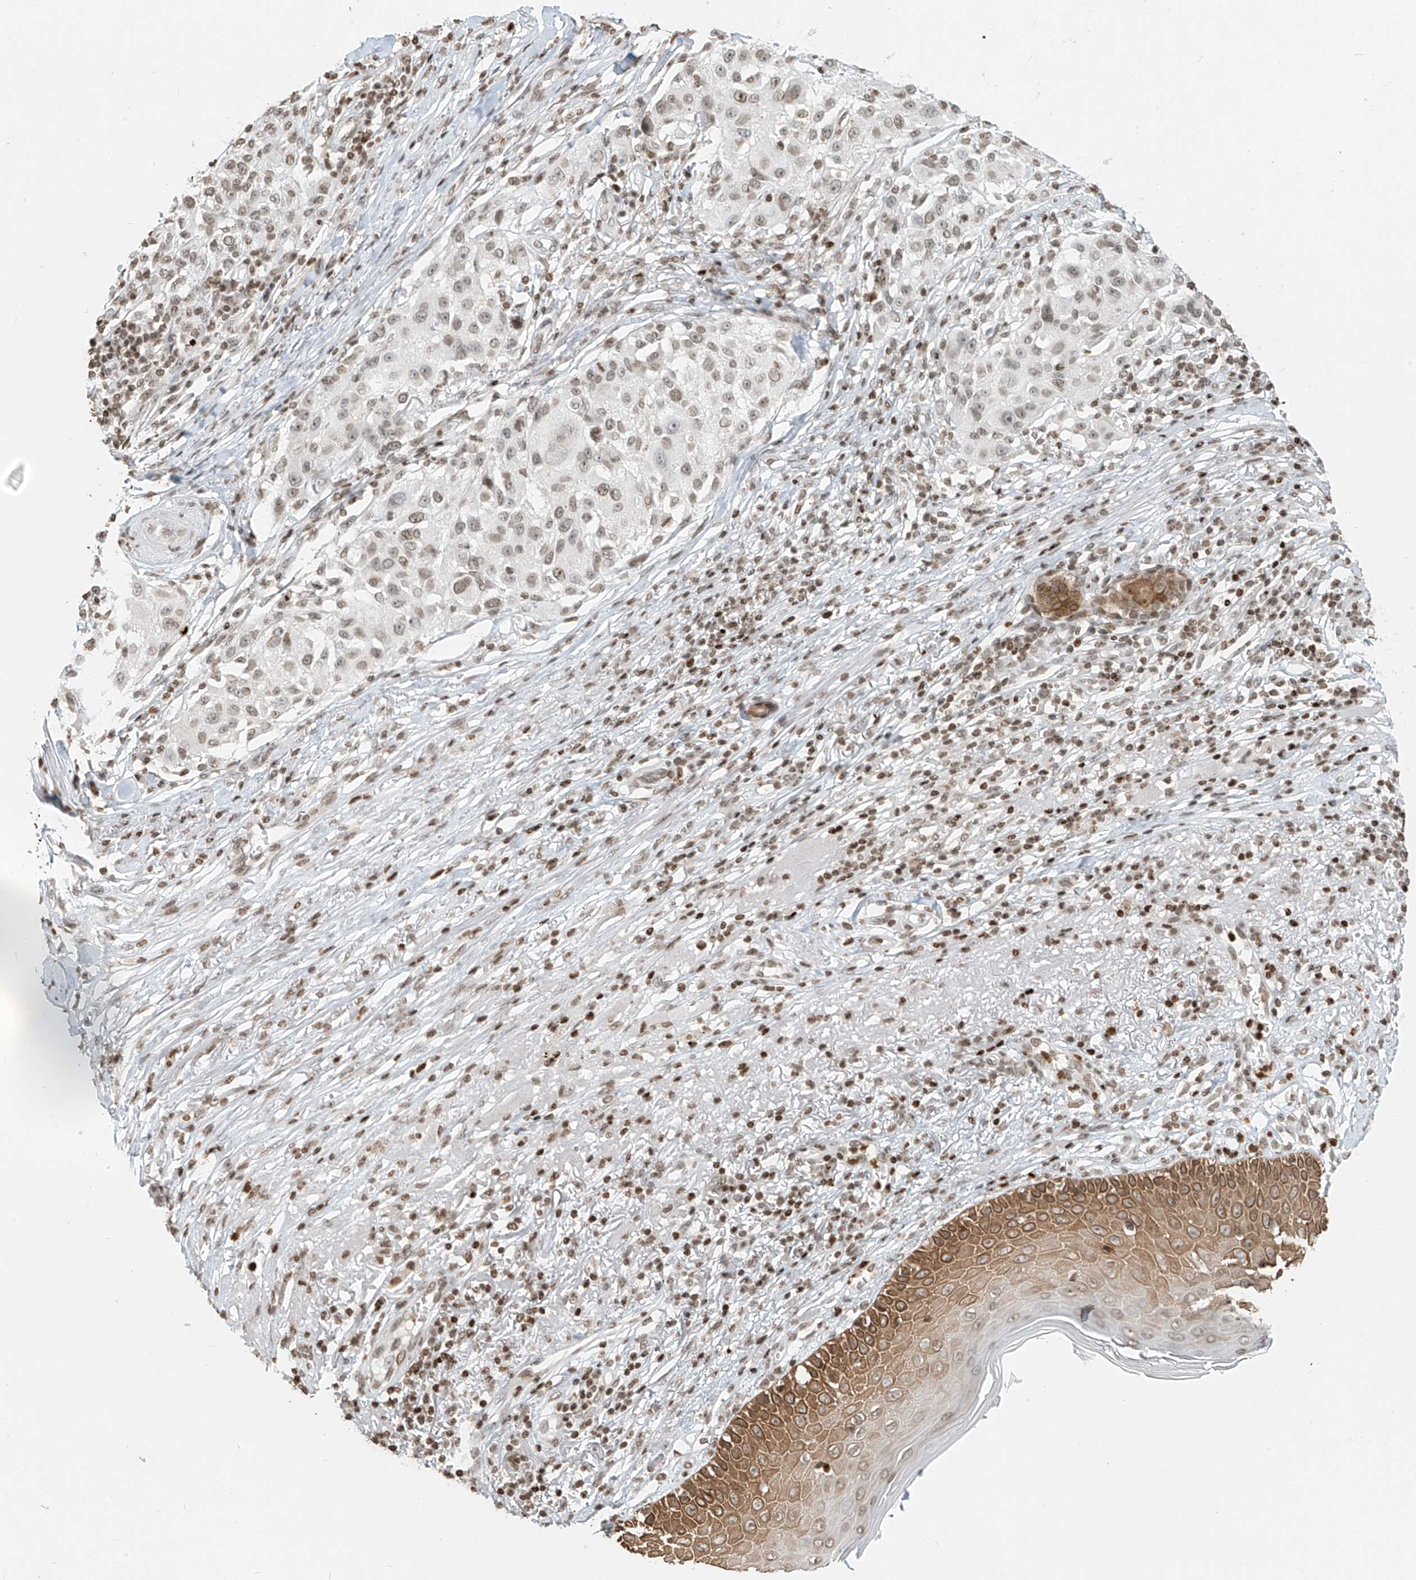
{"staining": {"intensity": "weak", "quantity": "25%-75%", "location": "nuclear"}, "tissue": "melanoma", "cell_type": "Tumor cells", "image_type": "cancer", "snomed": [{"axis": "morphology", "description": "Necrosis, NOS"}, {"axis": "morphology", "description": "Malignant melanoma, NOS"}, {"axis": "topography", "description": "Skin"}], "caption": "This image displays immunohistochemistry (IHC) staining of melanoma, with low weak nuclear positivity in approximately 25%-75% of tumor cells.", "gene": "C17orf58", "patient": {"sex": "female", "age": 87}}